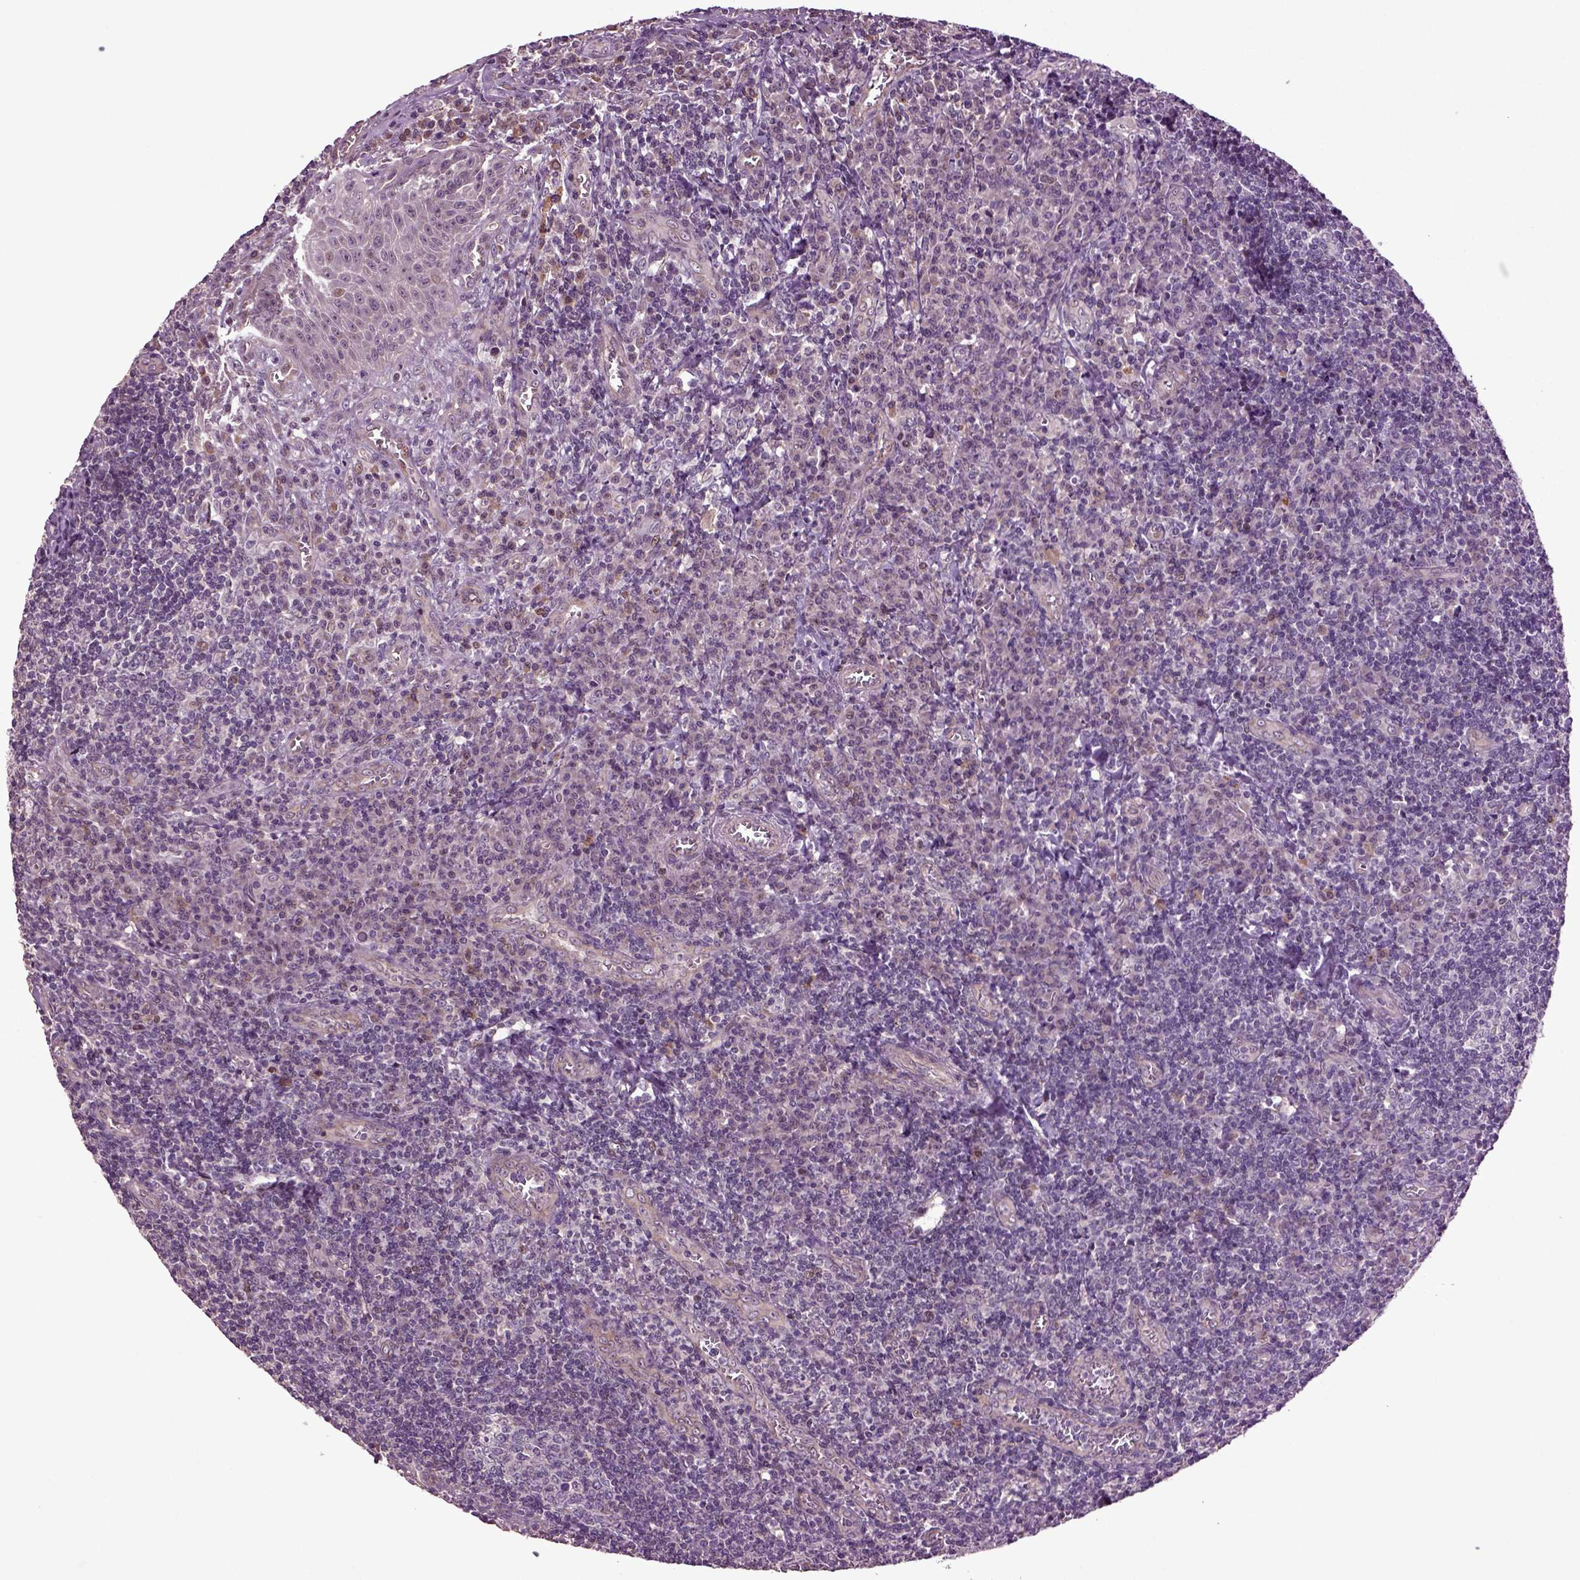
{"staining": {"intensity": "negative", "quantity": "none", "location": "none"}, "tissue": "tonsil", "cell_type": "Germinal center cells", "image_type": "normal", "snomed": [{"axis": "morphology", "description": "Normal tissue, NOS"}, {"axis": "topography", "description": "Tonsil"}], "caption": "DAB immunohistochemical staining of benign human tonsil reveals no significant expression in germinal center cells.", "gene": "HAGHL", "patient": {"sex": "male", "age": 33}}